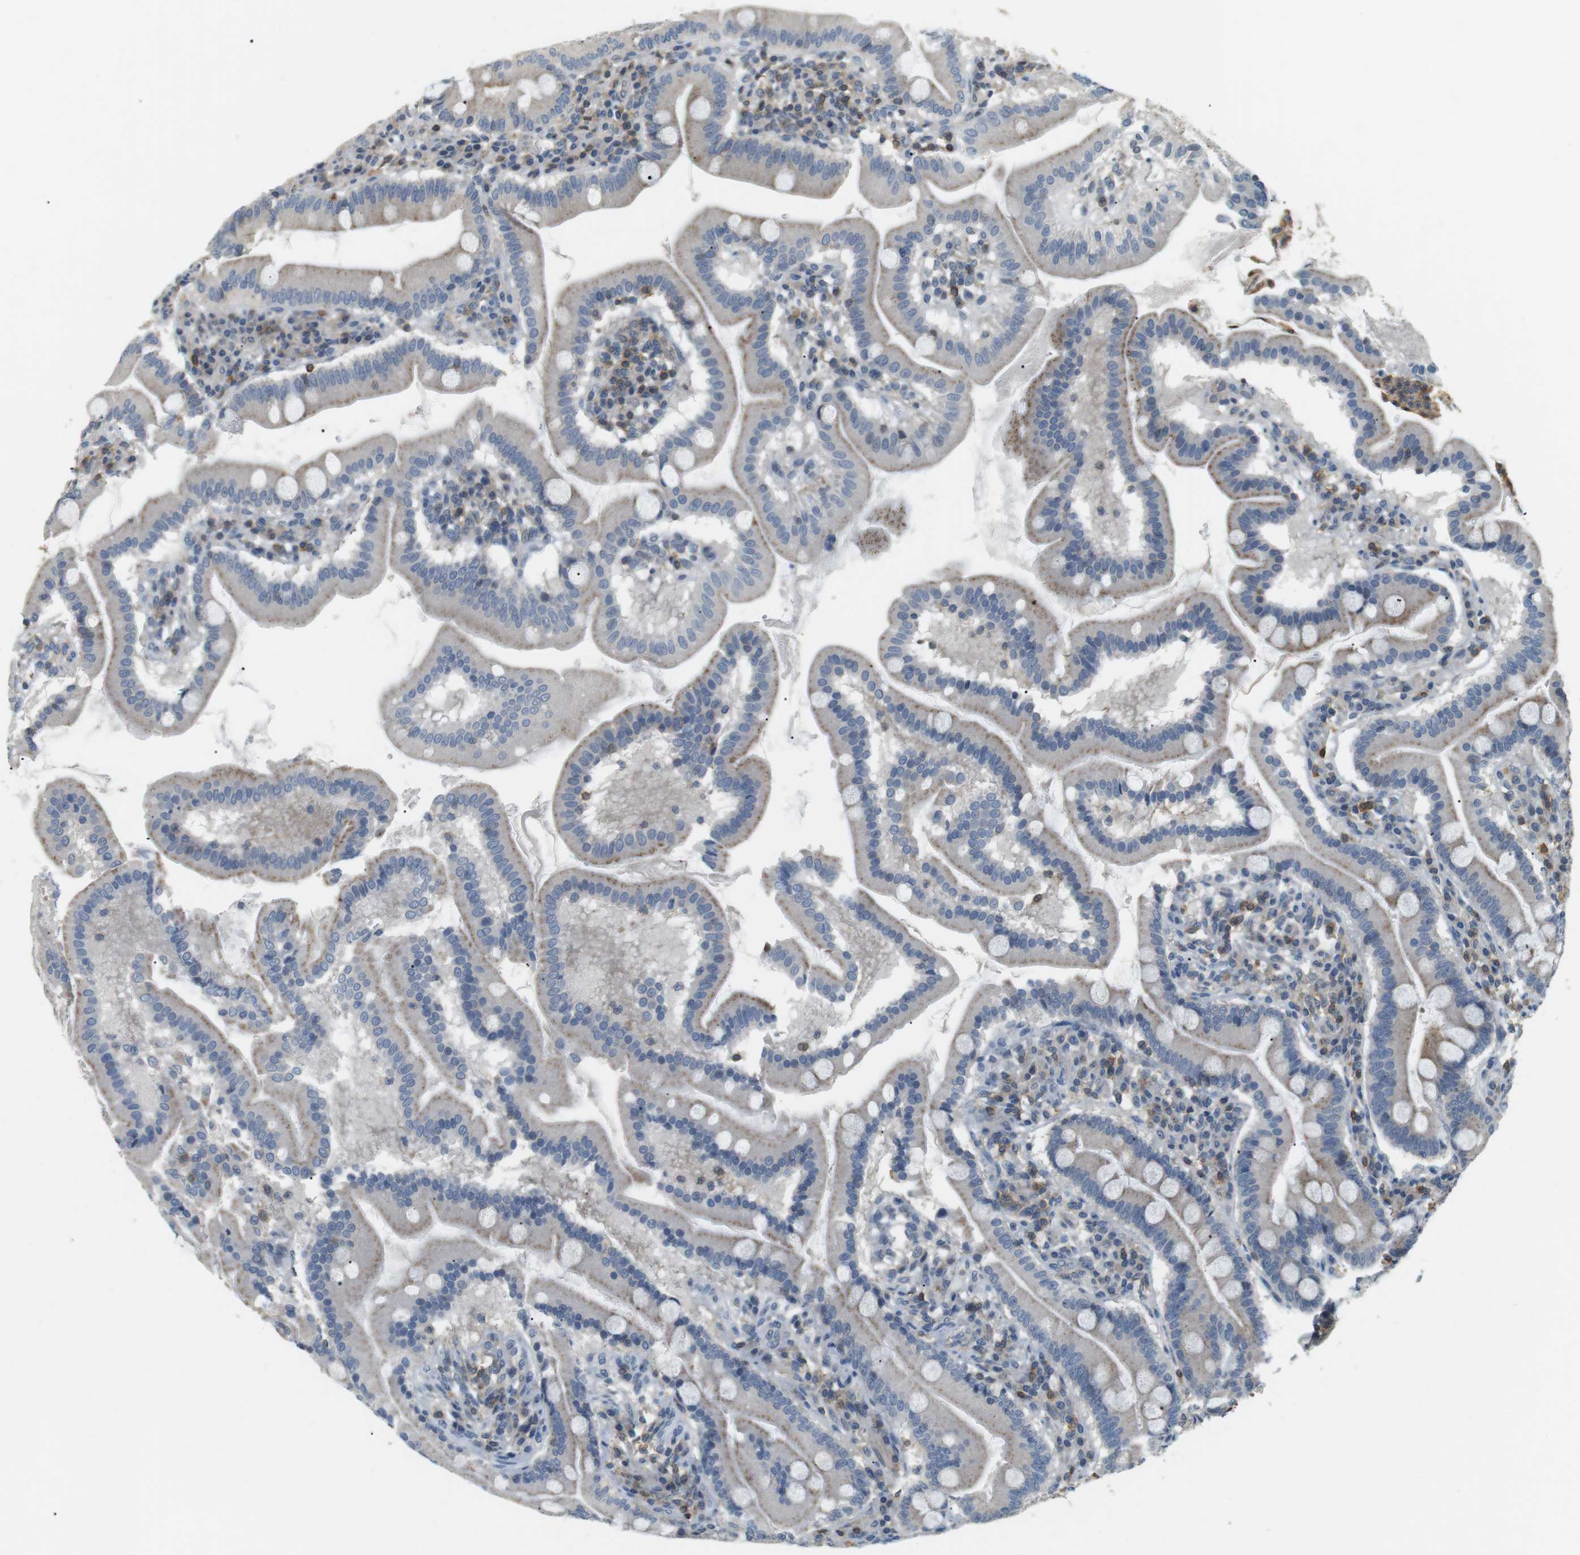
{"staining": {"intensity": "moderate", "quantity": "<25%", "location": "cytoplasmic/membranous"}, "tissue": "duodenum", "cell_type": "Glandular cells", "image_type": "normal", "snomed": [{"axis": "morphology", "description": "Normal tissue, NOS"}, {"axis": "topography", "description": "Duodenum"}], "caption": "An image showing moderate cytoplasmic/membranous expression in about <25% of glandular cells in normal duodenum, as visualized by brown immunohistochemical staining.", "gene": "P2RY1", "patient": {"sex": "male", "age": 50}}